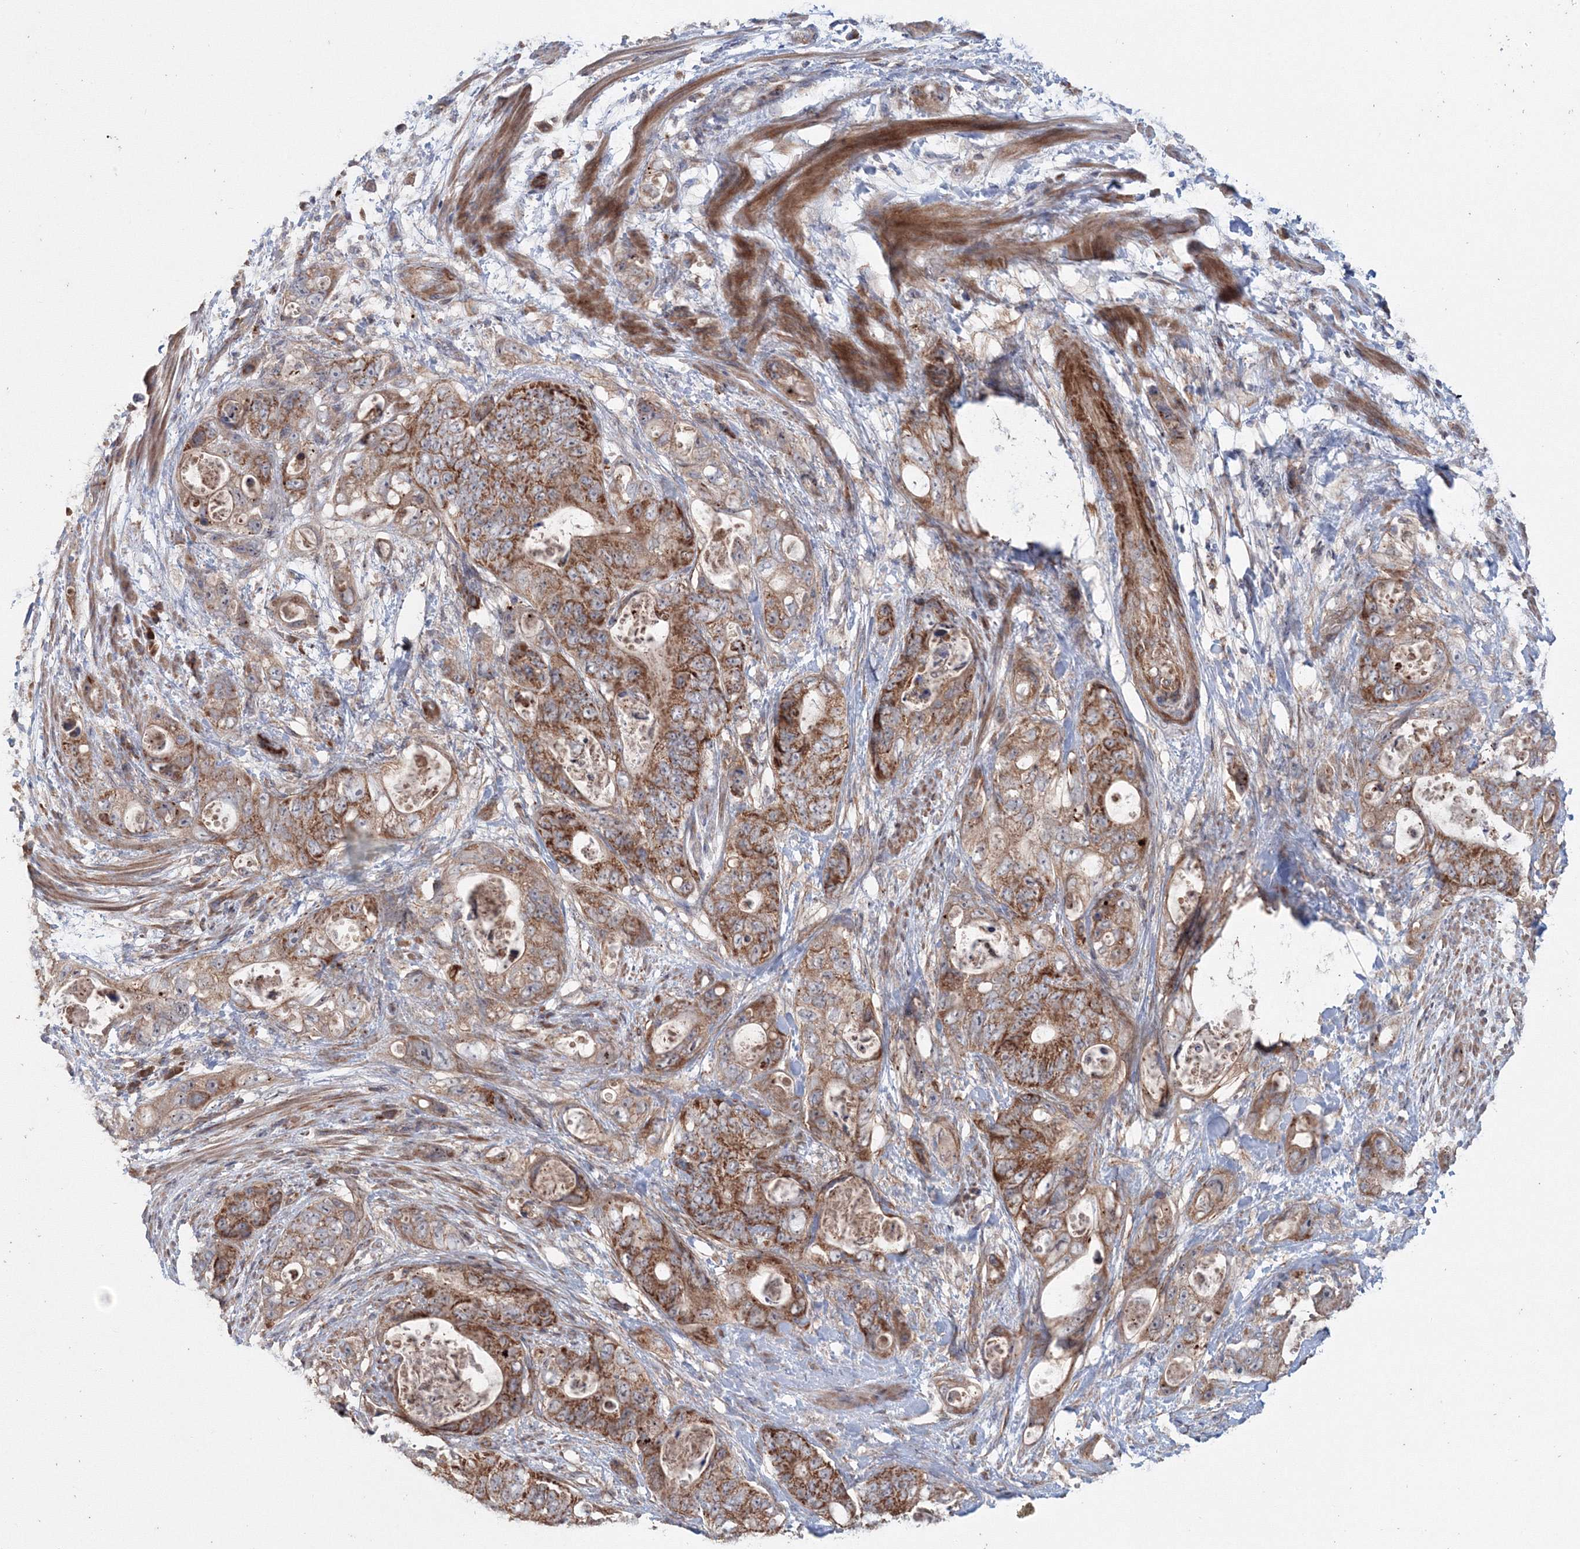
{"staining": {"intensity": "strong", "quantity": ">75%", "location": "cytoplasmic/membranous"}, "tissue": "stomach cancer", "cell_type": "Tumor cells", "image_type": "cancer", "snomed": [{"axis": "morphology", "description": "Adenocarcinoma, NOS"}, {"axis": "topography", "description": "Stomach"}], "caption": "A micrograph showing strong cytoplasmic/membranous positivity in about >75% of tumor cells in stomach cancer, as visualized by brown immunohistochemical staining.", "gene": "NOA1", "patient": {"sex": "female", "age": 89}}